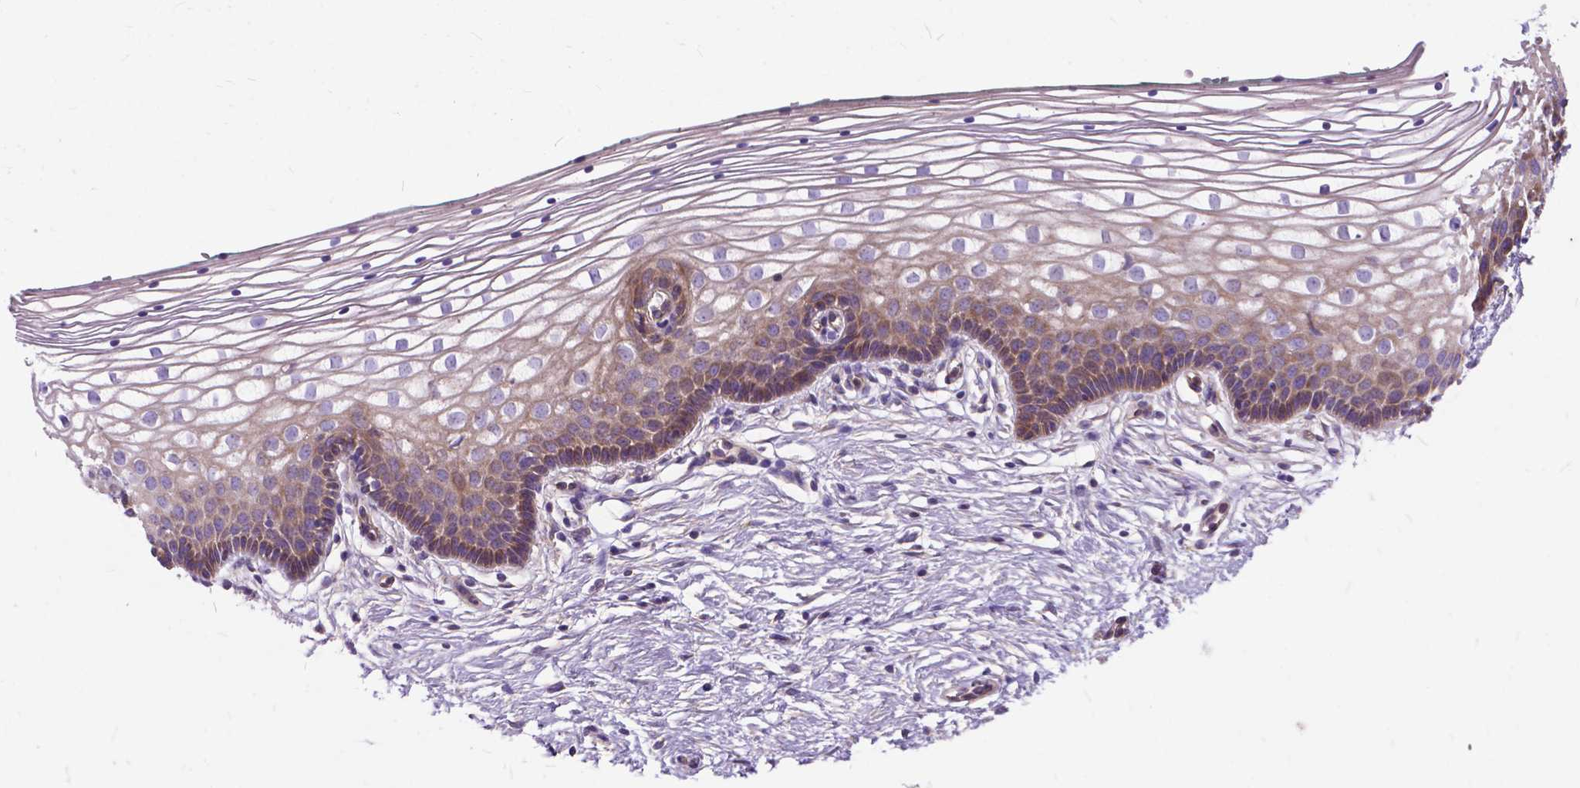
{"staining": {"intensity": "weak", "quantity": "25%-75%", "location": "cytoplasmic/membranous"}, "tissue": "vagina", "cell_type": "Squamous epithelial cells", "image_type": "normal", "snomed": [{"axis": "morphology", "description": "Normal tissue, NOS"}, {"axis": "topography", "description": "Vagina"}], "caption": "Protein analysis of normal vagina reveals weak cytoplasmic/membranous expression in about 25%-75% of squamous epithelial cells.", "gene": "FLT4", "patient": {"sex": "female", "age": 36}}